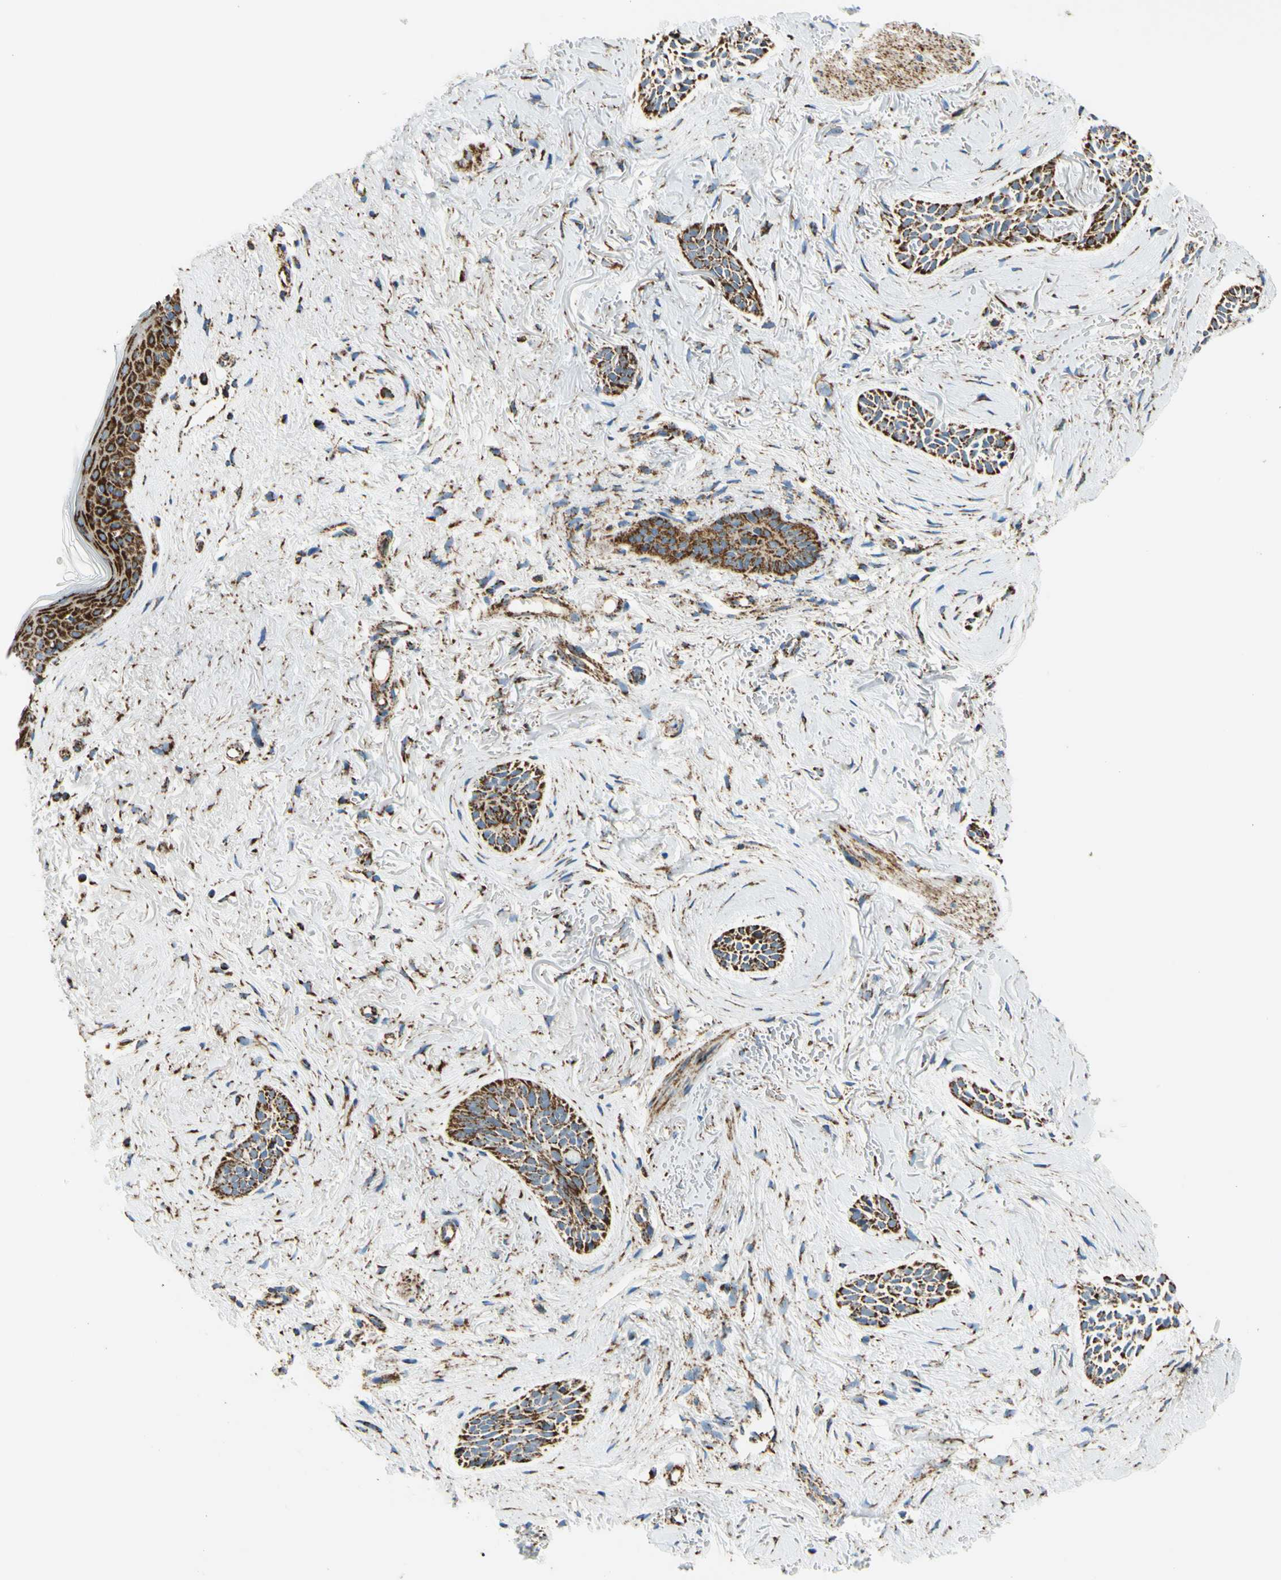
{"staining": {"intensity": "strong", "quantity": ">75%", "location": "cytoplasmic/membranous"}, "tissue": "skin cancer", "cell_type": "Tumor cells", "image_type": "cancer", "snomed": [{"axis": "morphology", "description": "Normal tissue, NOS"}, {"axis": "morphology", "description": "Basal cell carcinoma"}, {"axis": "topography", "description": "Skin"}], "caption": "Immunohistochemical staining of human skin cancer exhibits high levels of strong cytoplasmic/membranous staining in about >75% of tumor cells.", "gene": "MAVS", "patient": {"sex": "female", "age": 84}}